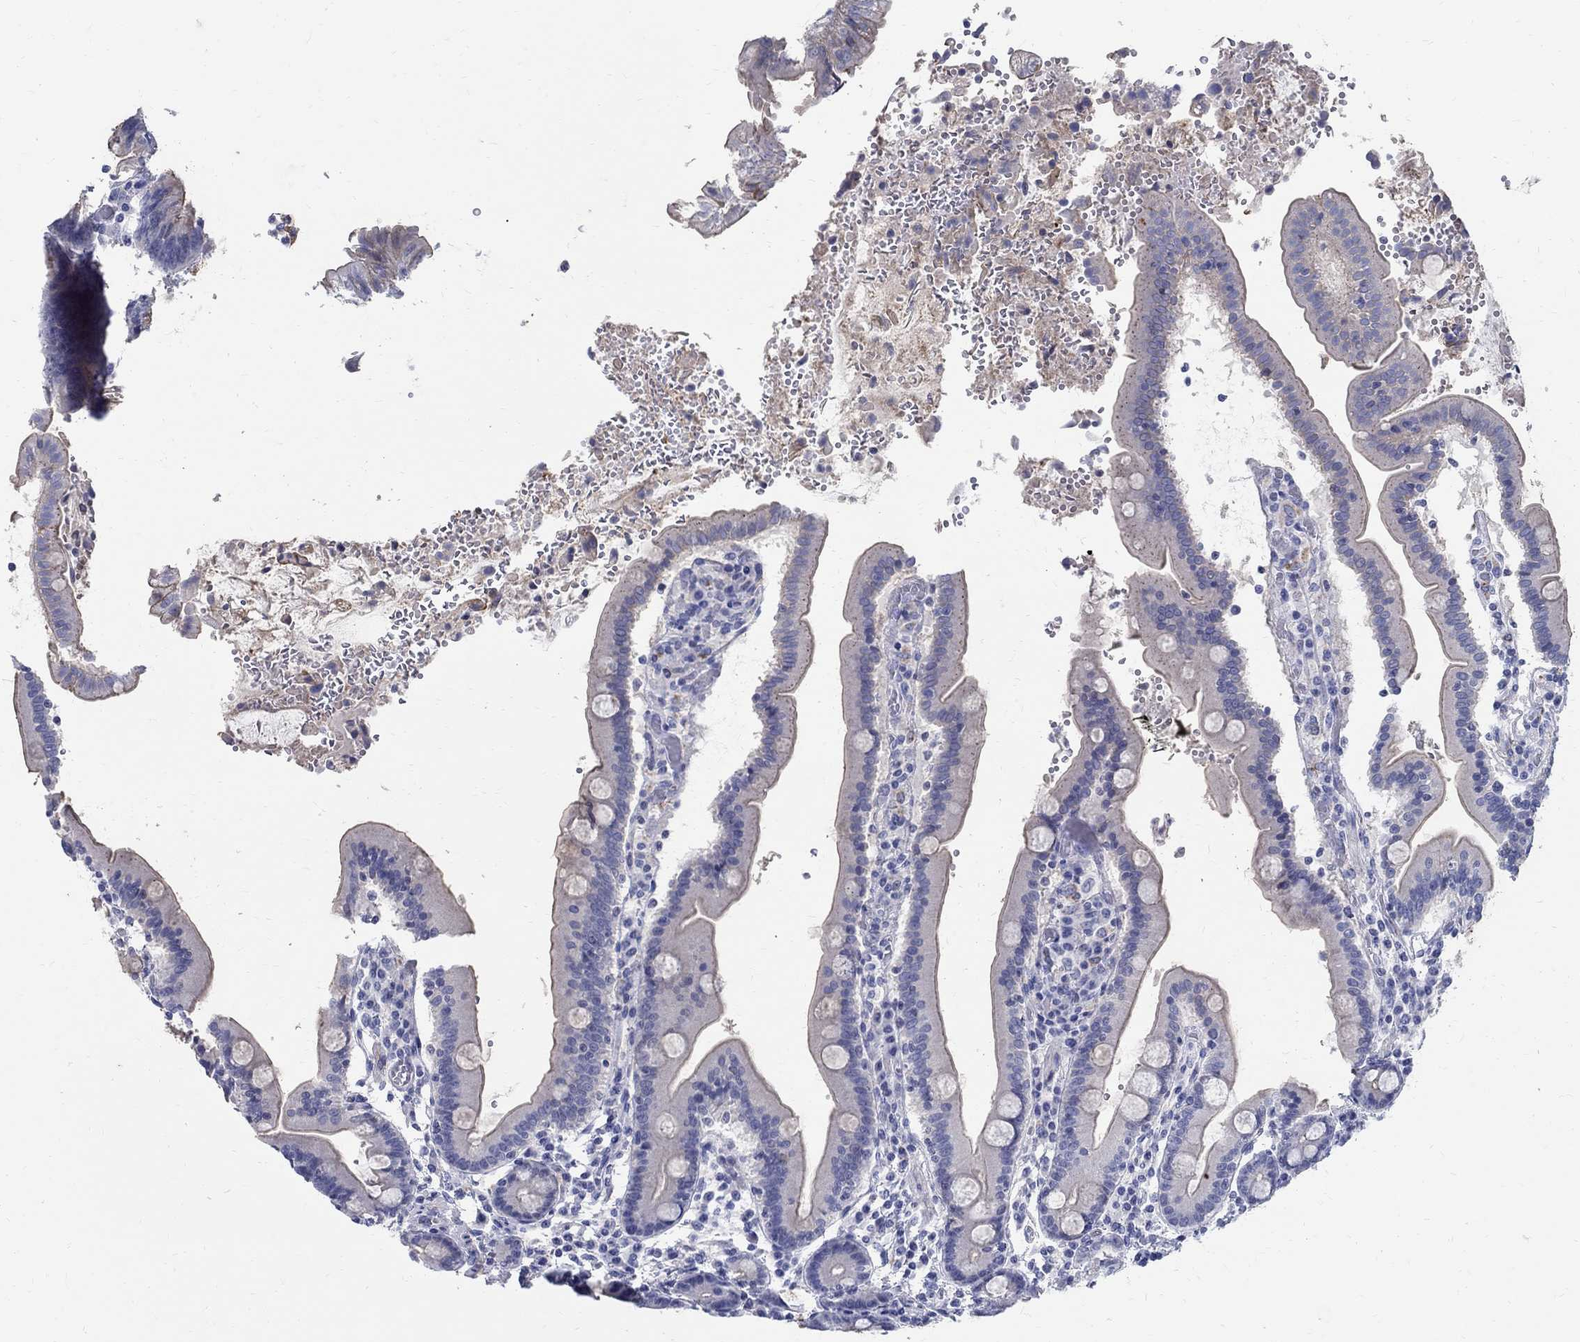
{"staining": {"intensity": "negative", "quantity": "none", "location": "none"}, "tissue": "duodenum", "cell_type": "Glandular cells", "image_type": "normal", "snomed": [{"axis": "morphology", "description": "Normal tissue, NOS"}, {"axis": "topography", "description": "Duodenum"}], "caption": "IHC micrograph of unremarkable human duodenum stained for a protein (brown), which displays no staining in glandular cells.", "gene": "SOX2", "patient": {"sex": "female", "age": 62}}